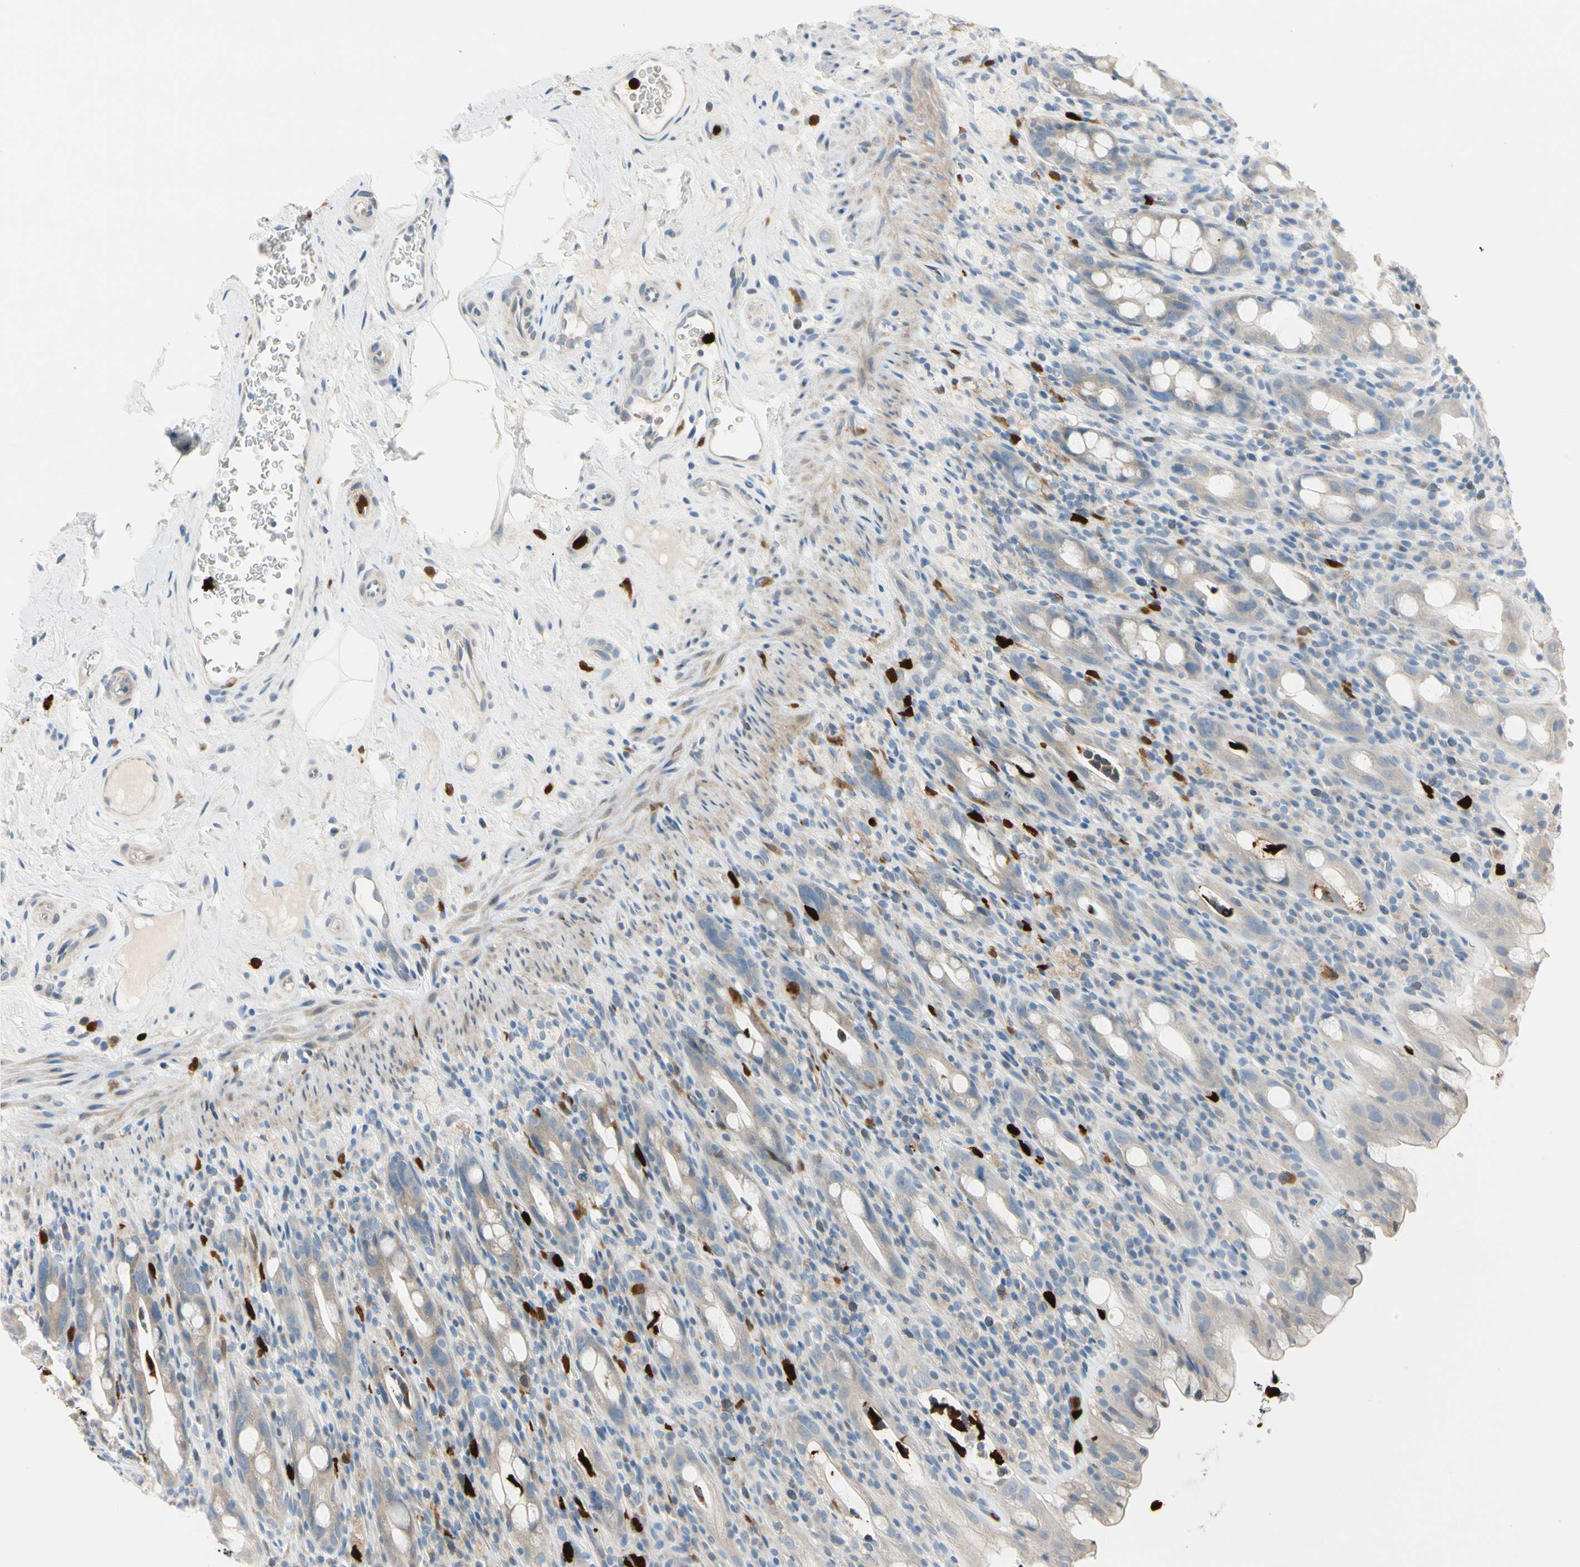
{"staining": {"intensity": "weak", "quantity": "25%-75%", "location": "cytoplasmic/membranous"}, "tissue": "rectum", "cell_type": "Glandular cells", "image_type": "normal", "snomed": [{"axis": "morphology", "description": "Normal tissue, NOS"}, {"axis": "topography", "description": "Rectum"}], "caption": "Glandular cells display weak cytoplasmic/membranous staining in approximately 25%-75% of cells in normal rectum.", "gene": "TRAF5", "patient": {"sex": "male", "age": 44}}